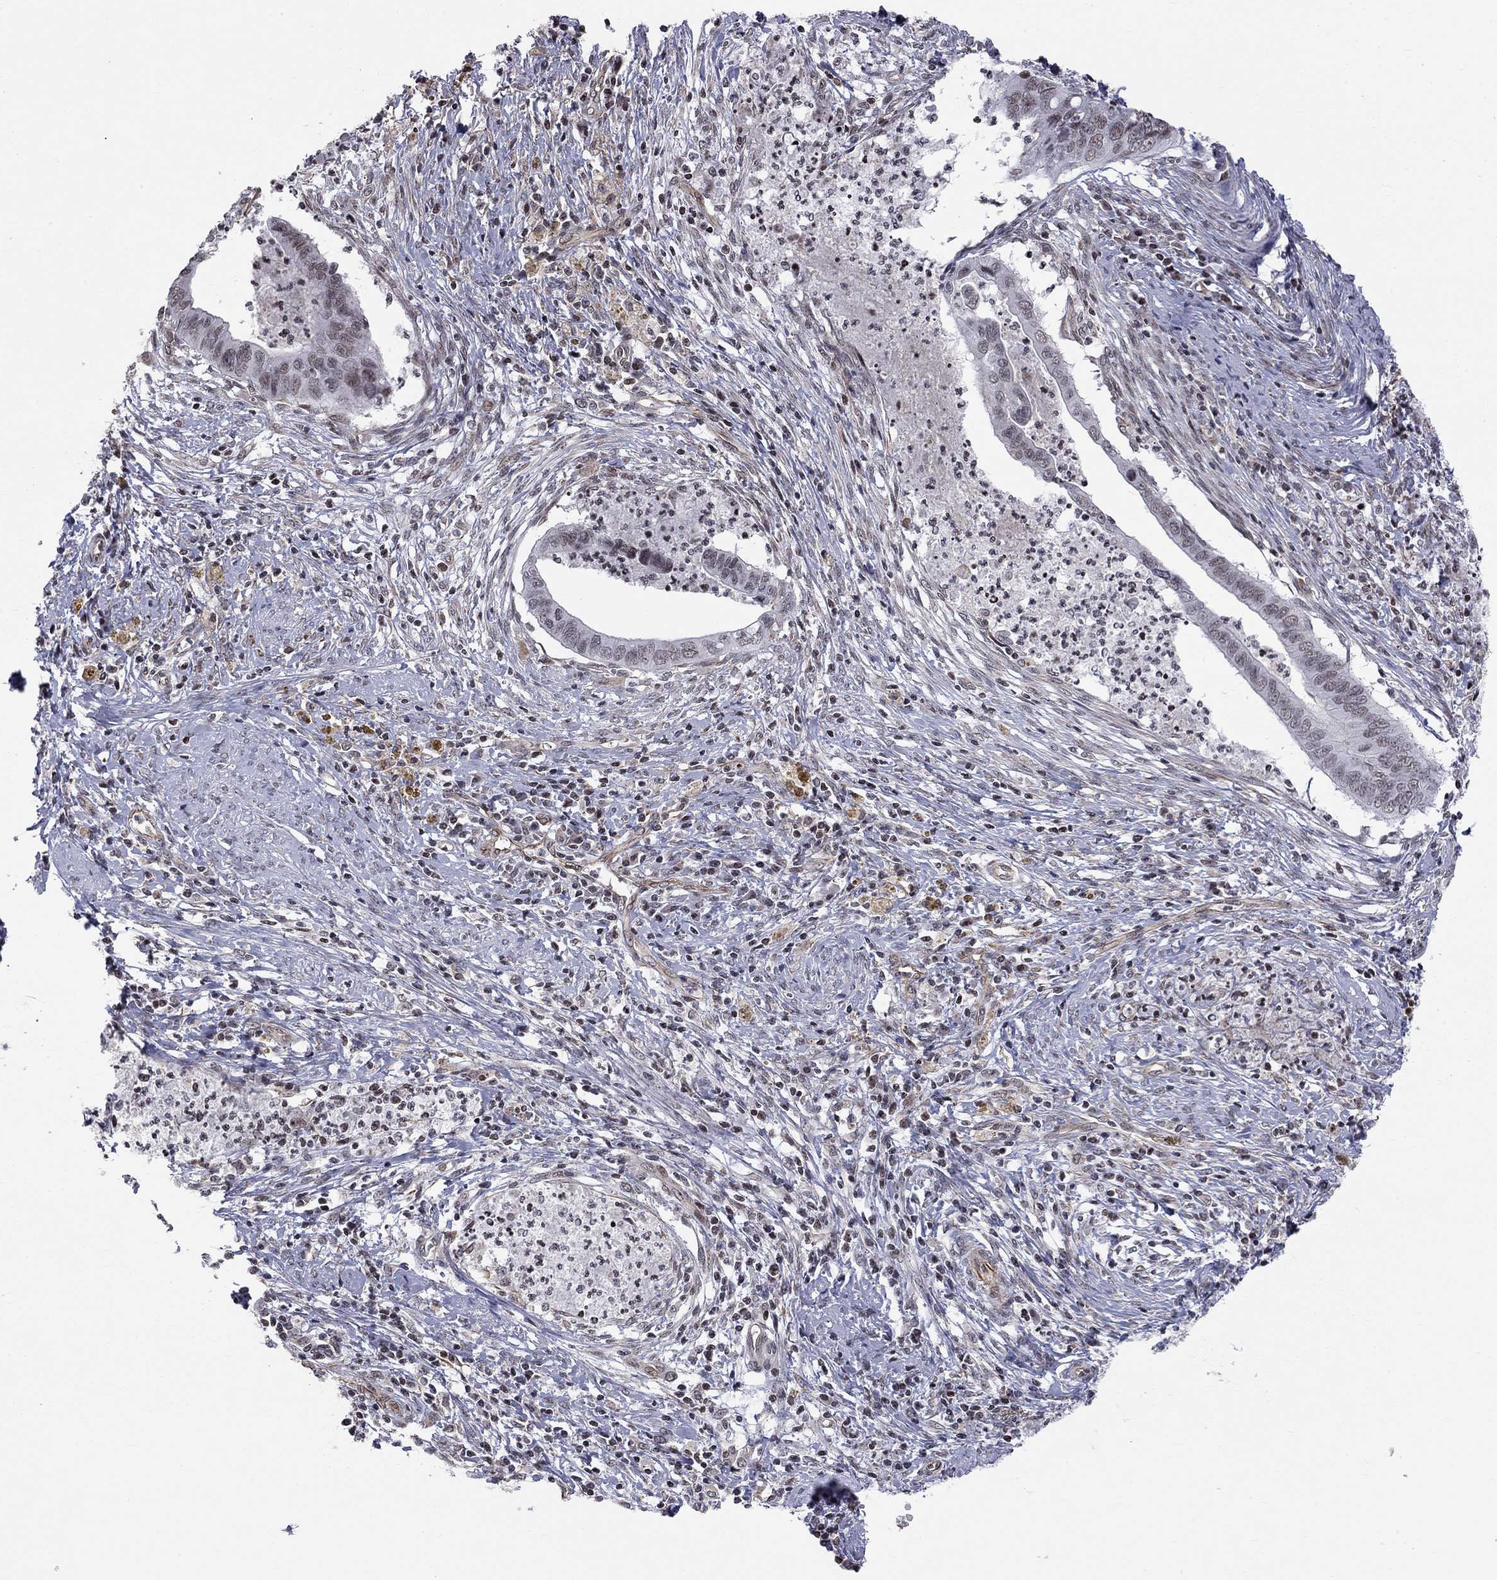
{"staining": {"intensity": "moderate", "quantity": "<25%", "location": "cytoplasmic/membranous,nuclear"}, "tissue": "cervical cancer", "cell_type": "Tumor cells", "image_type": "cancer", "snomed": [{"axis": "morphology", "description": "Adenocarcinoma, NOS"}, {"axis": "topography", "description": "Cervix"}], "caption": "Cervical cancer was stained to show a protein in brown. There is low levels of moderate cytoplasmic/membranous and nuclear staining in about <25% of tumor cells.", "gene": "MTNR1B", "patient": {"sex": "female", "age": 42}}